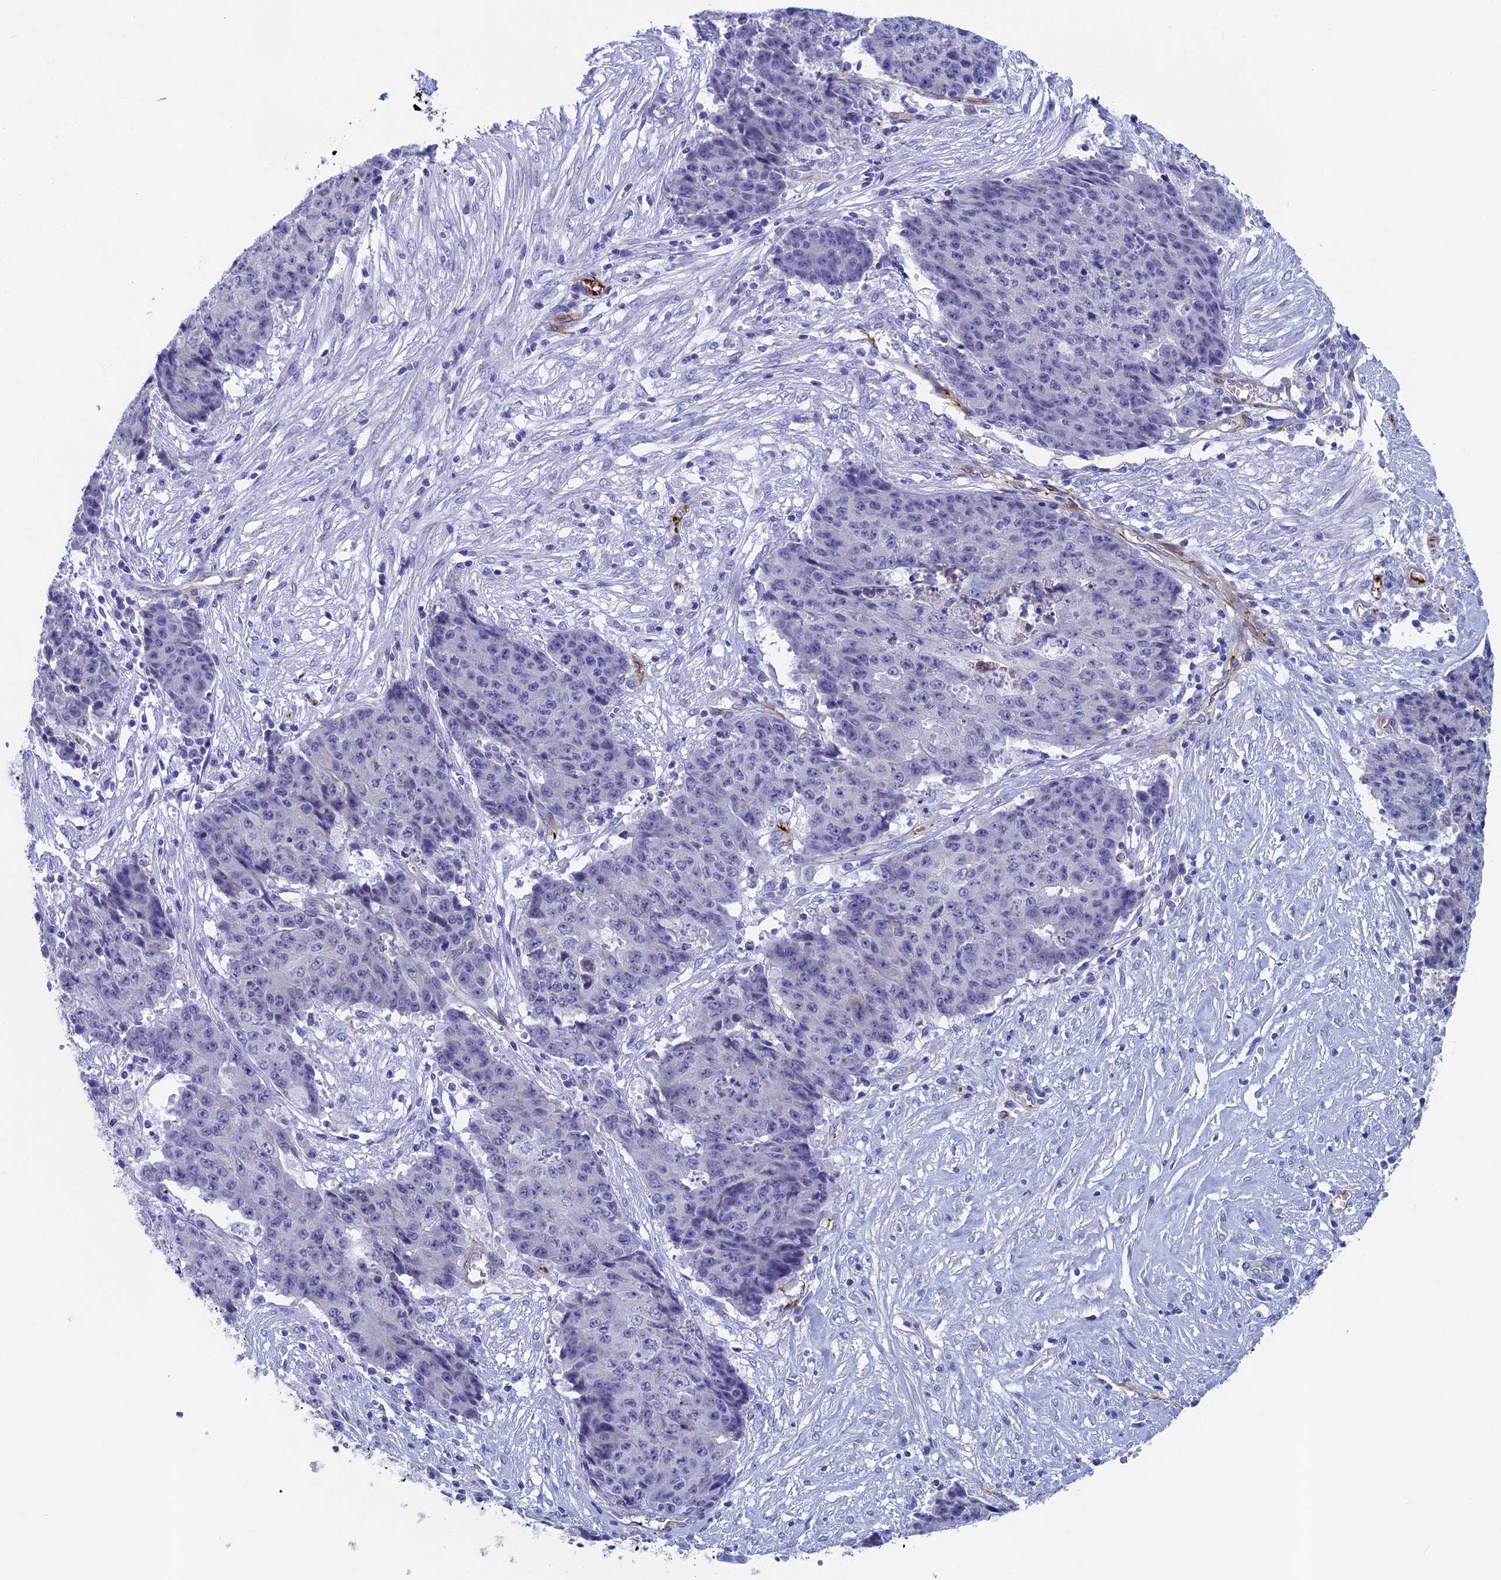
{"staining": {"intensity": "negative", "quantity": "none", "location": "none"}, "tissue": "ovarian cancer", "cell_type": "Tumor cells", "image_type": "cancer", "snomed": [{"axis": "morphology", "description": "Carcinoma, endometroid"}, {"axis": "topography", "description": "Ovary"}], "caption": "The image shows no significant expression in tumor cells of endometroid carcinoma (ovarian).", "gene": "INSYN1", "patient": {"sex": "female", "age": 42}}